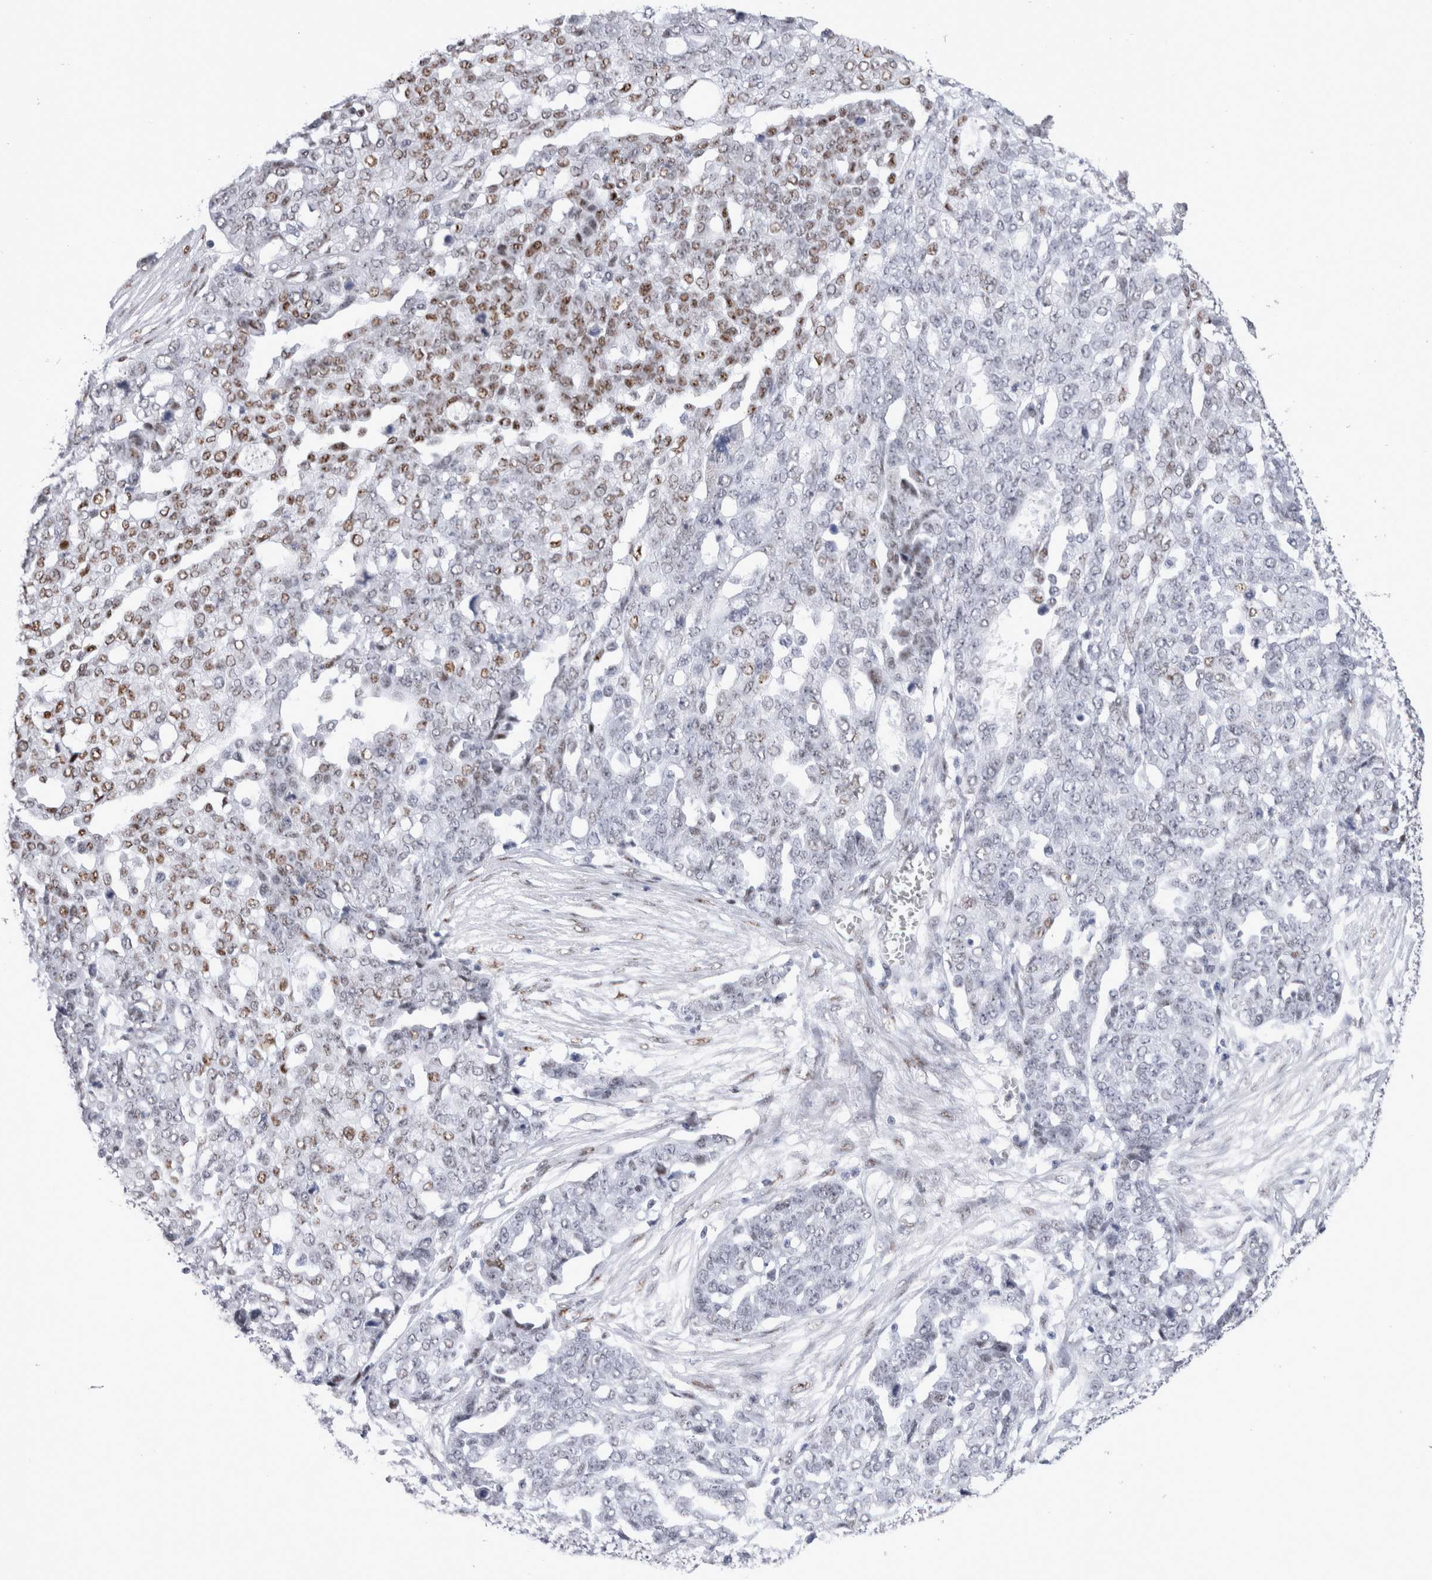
{"staining": {"intensity": "moderate", "quantity": "25%-75%", "location": "nuclear"}, "tissue": "ovarian cancer", "cell_type": "Tumor cells", "image_type": "cancer", "snomed": [{"axis": "morphology", "description": "Cystadenocarcinoma, serous, NOS"}, {"axis": "topography", "description": "Soft tissue"}, {"axis": "topography", "description": "Ovary"}], "caption": "Immunohistochemistry (IHC) (DAB) staining of human serous cystadenocarcinoma (ovarian) reveals moderate nuclear protein expression in about 25%-75% of tumor cells.", "gene": "RBM6", "patient": {"sex": "female", "age": 57}}